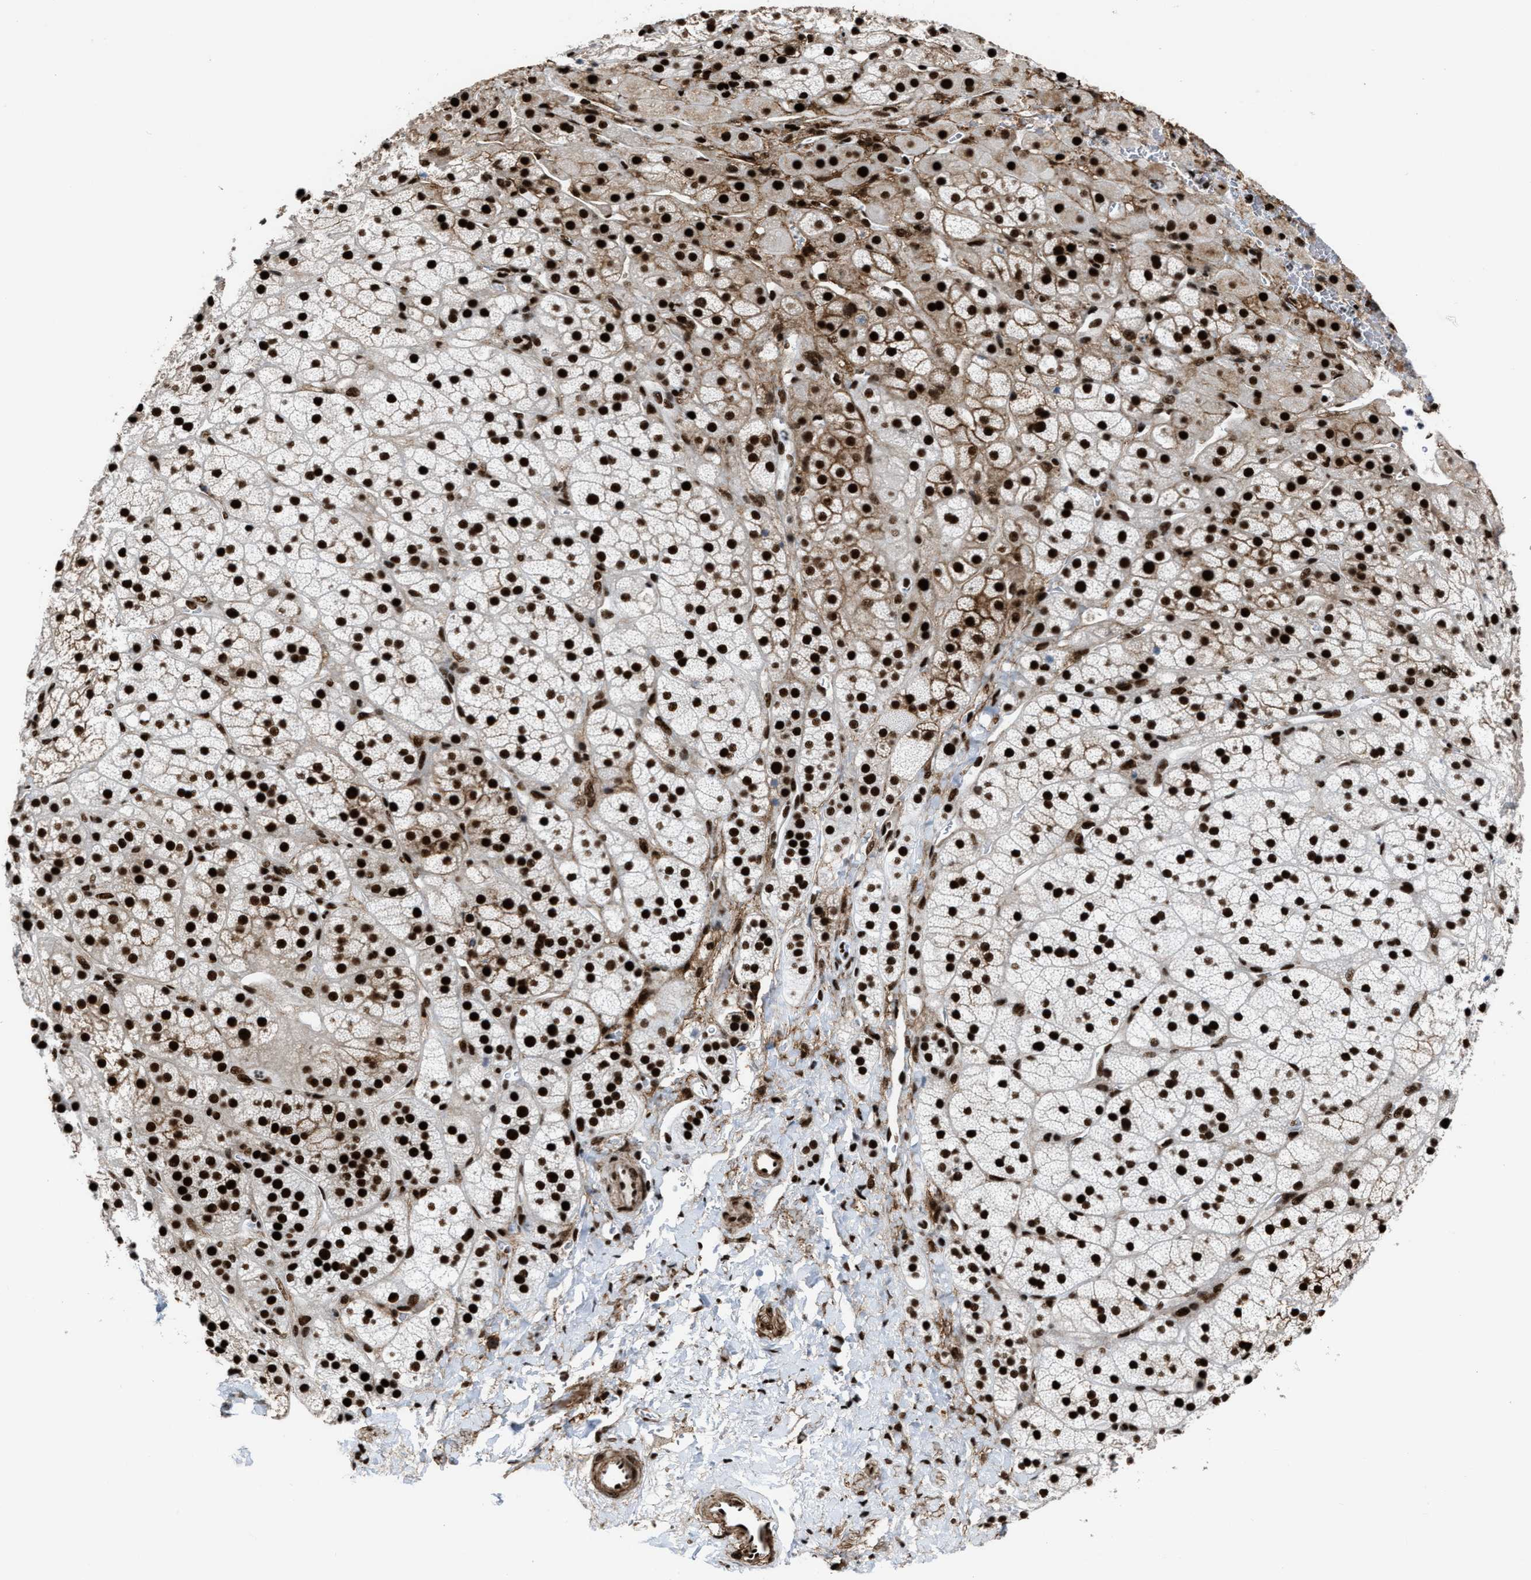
{"staining": {"intensity": "strong", "quantity": "25%-75%", "location": "nuclear"}, "tissue": "adrenal gland", "cell_type": "Glandular cells", "image_type": "normal", "snomed": [{"axis": "morphology", "description": "Normal tissue, NOS"}, {"axis": "topography", "description": "Adrenal gland"}], "caption": "The photomicrograph exhibits staining of benign adrenal gland, revealing strong nuclear protein positivity (brown color) within glandular cells.", "gene": "DDX5", "patient": {"sex": "male", "age": 56}}